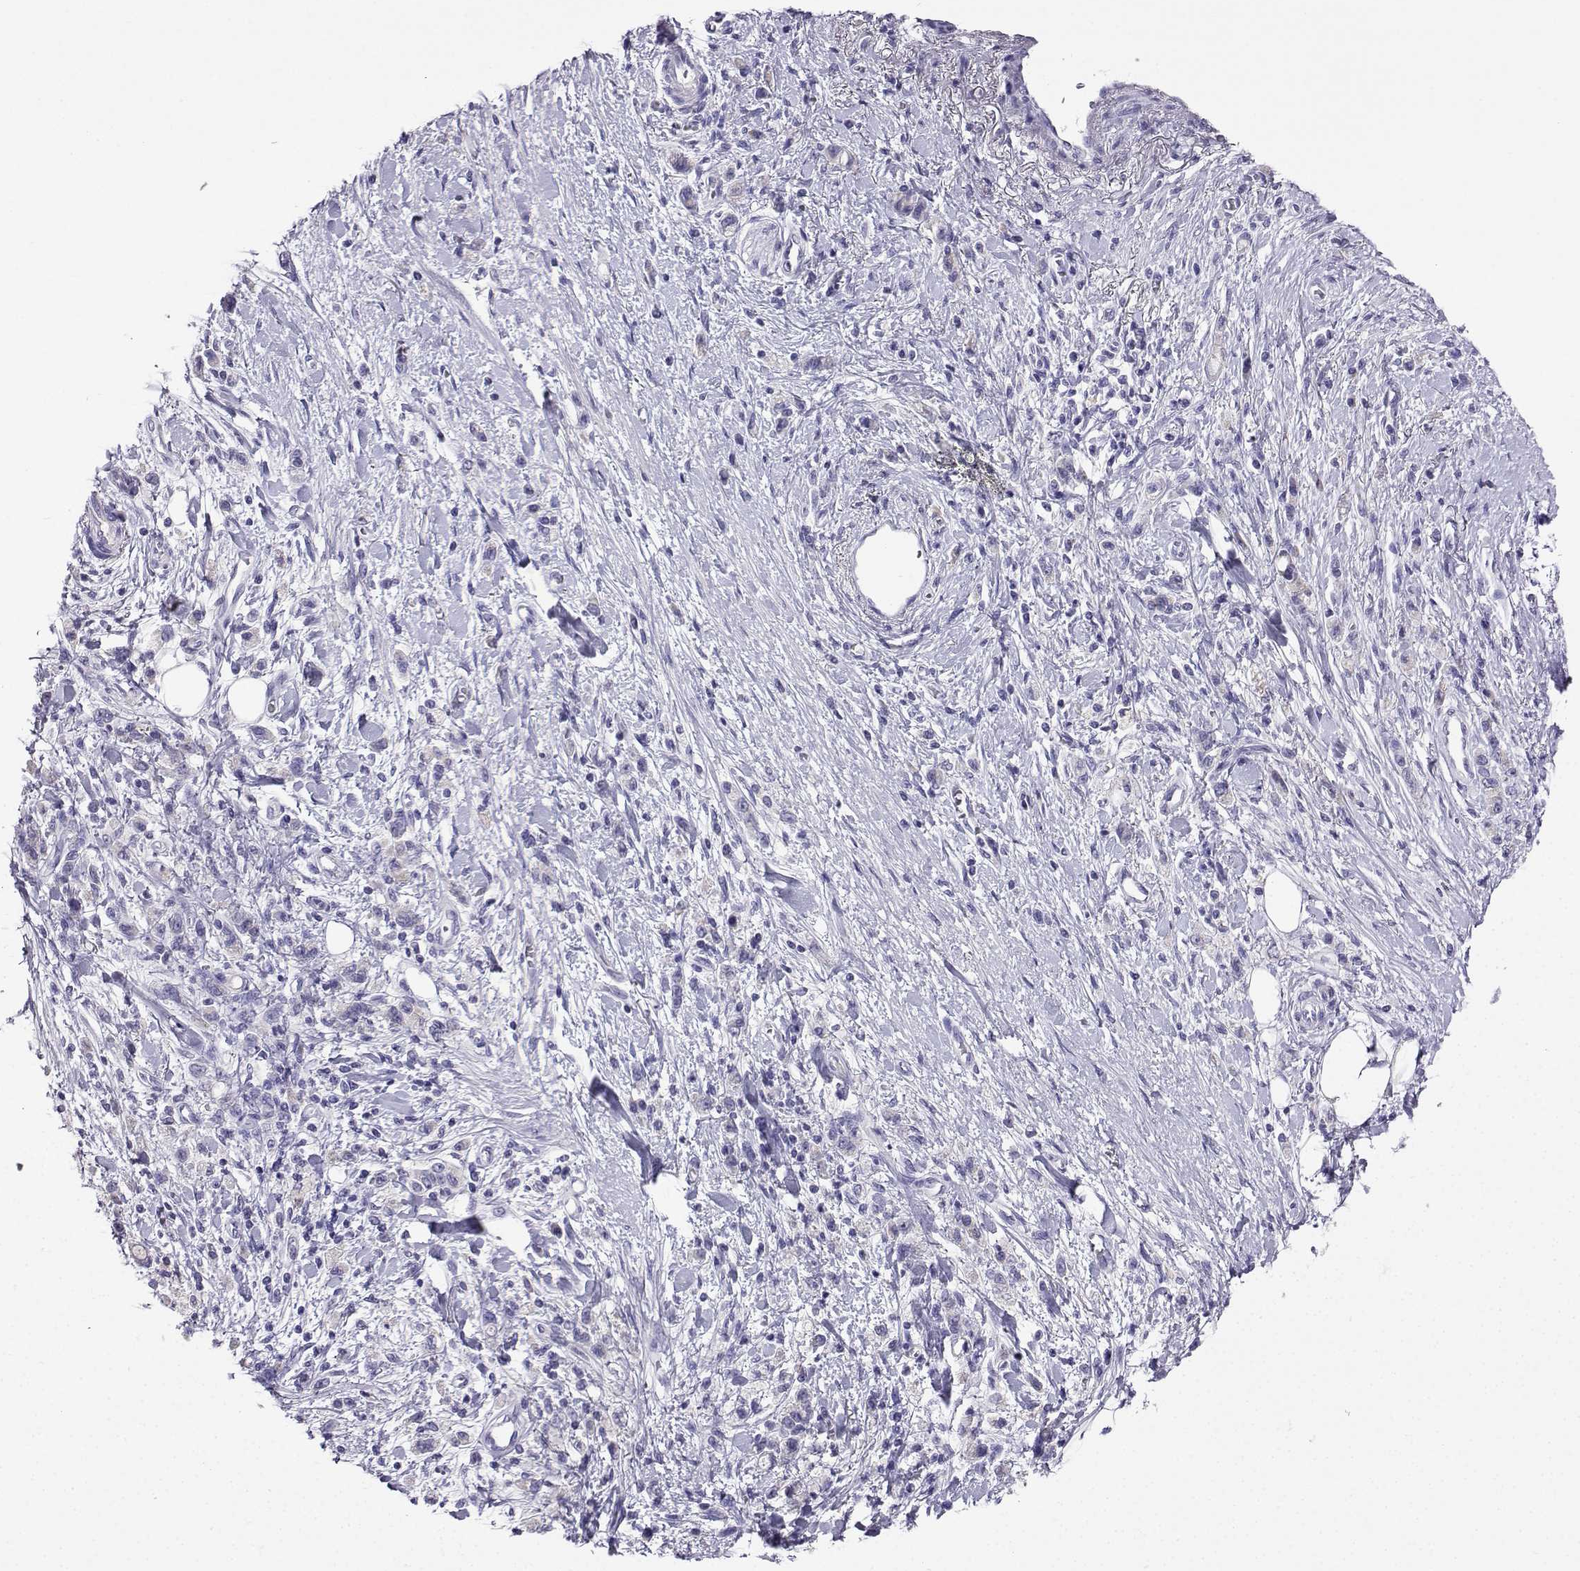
{"staining": {"intensity": "negative", "quantity": "none", "location": "none"}, "tissue": "stomach cancer", "cell_type": "Tumor cells", "image_type": "cancer", "snomed": [{"axis": "morphology", "description": "Adenocarcinoma, NOS"}, {"axis": "topography", "description": "Stomach"}], "caption": "High magnification brightfield microscopy of stomach cancer (adenocarcinoma) stained with DAB (3,3'-diaminobenzidine) (brown) and counterstained with hematoxylin (blue): tumor cells show no significant expression.", "gene": "LINGO1", "patient": {"sex": "male", "age": 77}}